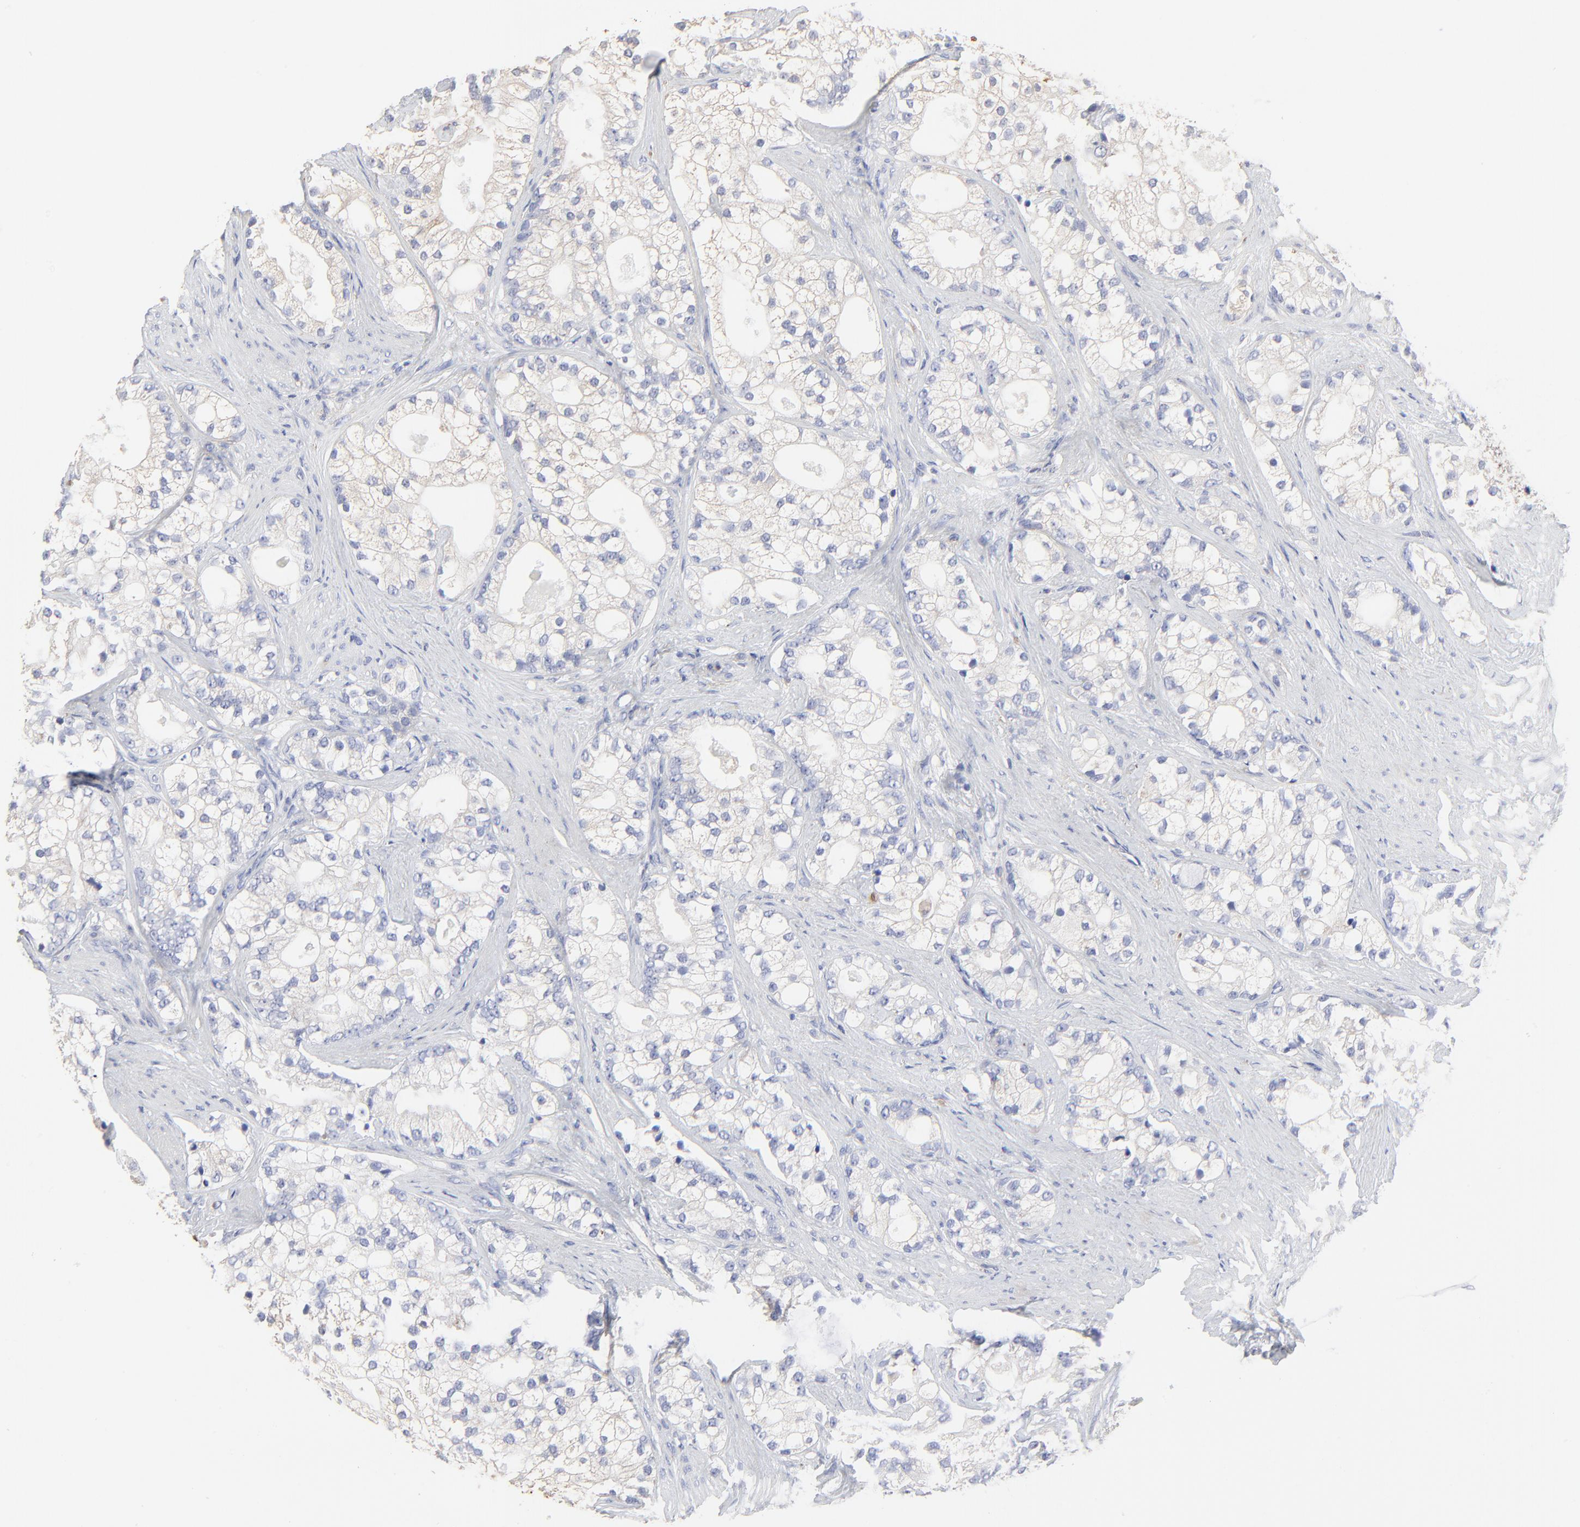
{"staining": {"intensity": "negative", "quantity": "none", "location": "none"}, "tissue": "prostate cancer", "cell_type": "Tumor cells", "image_type": "cancer", "snomed": [{"axis": "morphology", "description": "Adenocarcinoma, Low grade"}, {"axis": "topography", "description": "Prostate"}], "caption": "IHC micrograph of neoplastic tissue: prostate cancer stained with DAB (3,3'-diaminobenzidine) shows no significant protein staining in tumor cells.", "gene": "PAG1", "patient": {"sex": "male", "age": 58}}